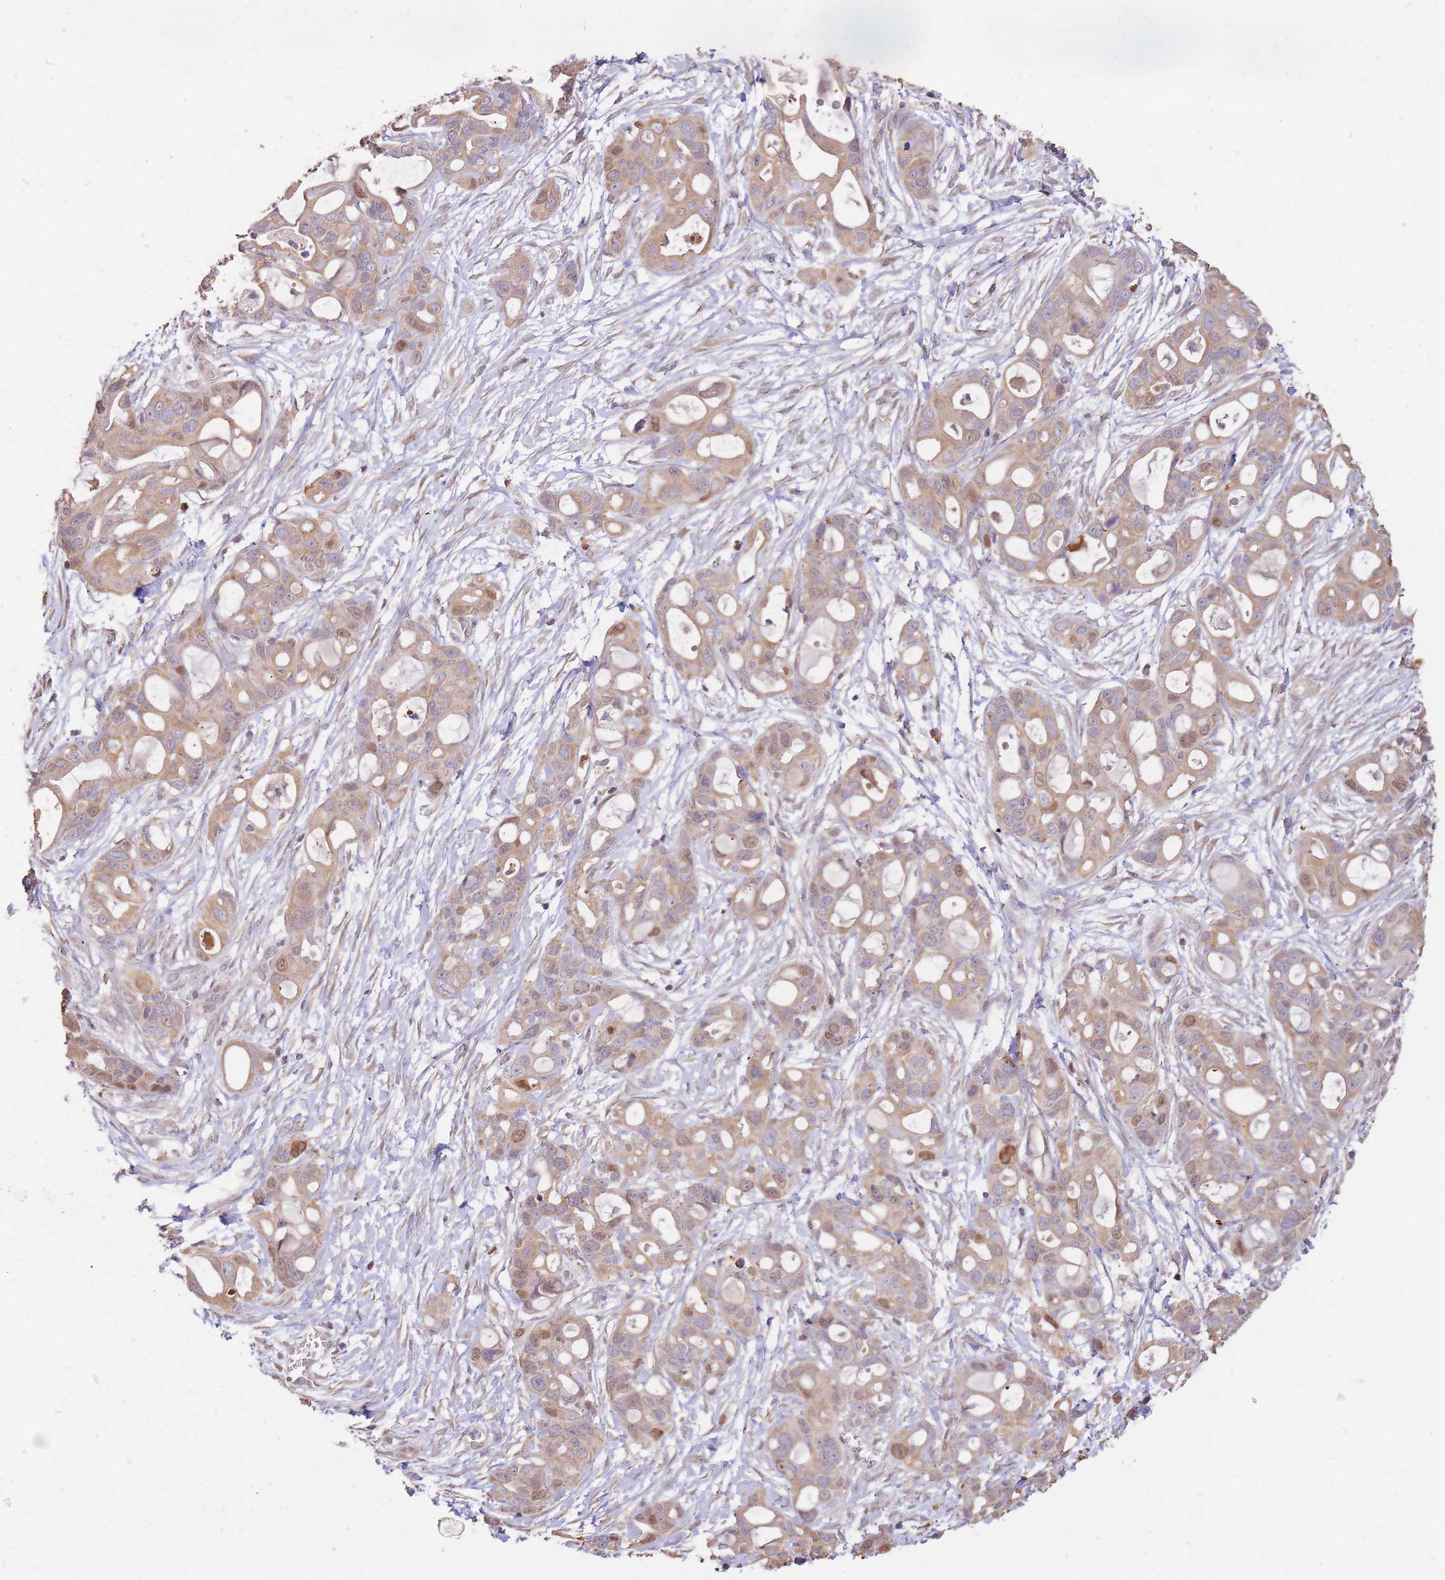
{"staining": {"intensity": "weak", "quantity": ">75%", "location": "cytoplasmic/membranous"}, "tissue": "ovarian cancer", "cell_type": "Tumor cells", "image_type": "cancer", "snomed": [{"axis": "morphology", "description": "Cystadenocarcinoma, mucinous, NOS"}, {"axis": "topography", "description": "Ovary"}], "caption": "High-magnification brightfield microscopy of ovarian cancer stained with DAB (brown) and counterstained with hematoxylin (blue). tumor cells exhibit weak cytoplasmic/membranous expression is identified in approximately>75% of cells. The protein of interest is shown in brown color, while the nuclei are stained blue.", "gene": "RGS14", "patient": {"sex": "female", "age": 70}}